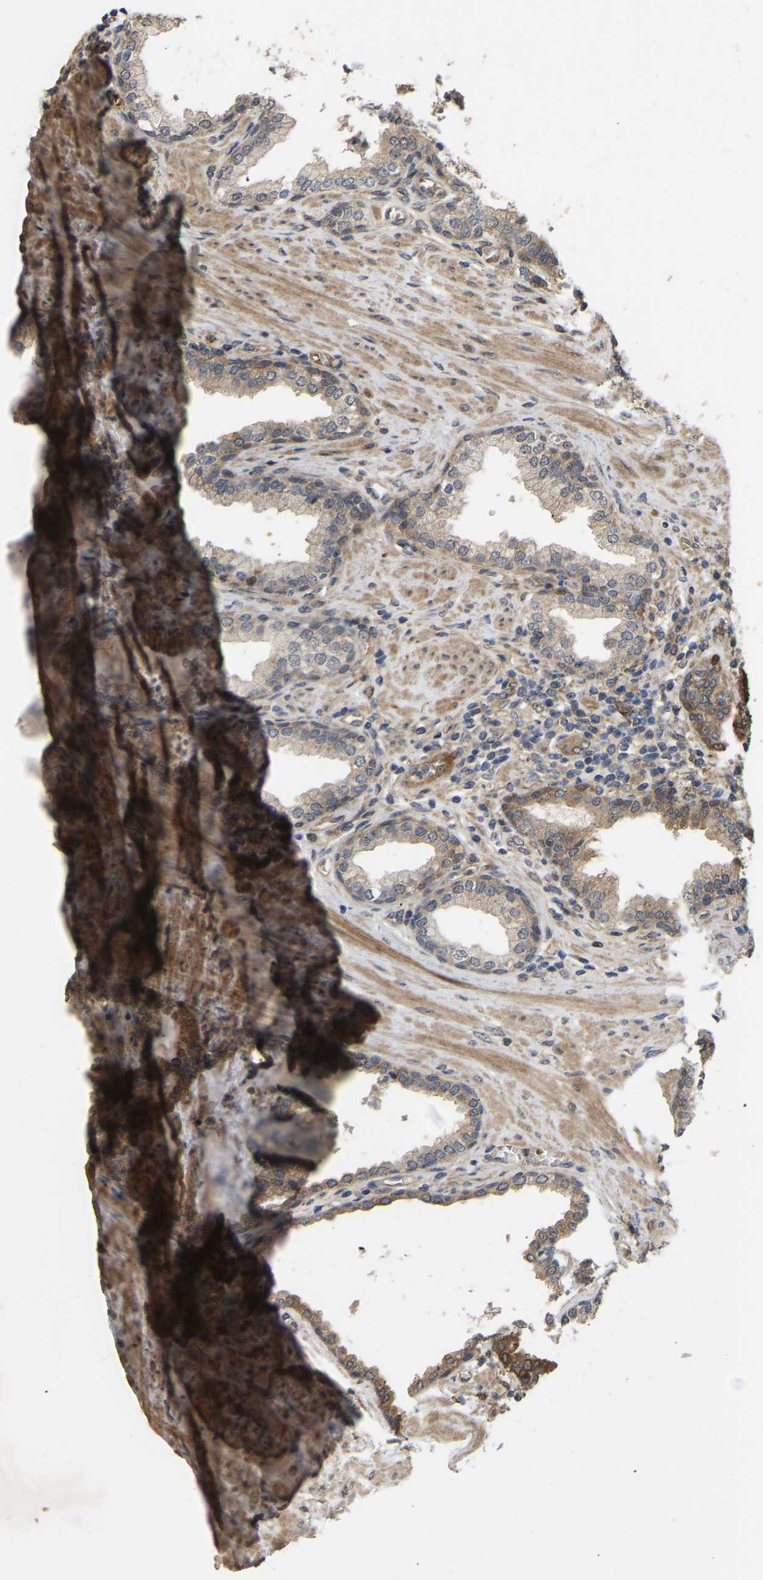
{"staining": {"intensity": "weak", "quantity": "25%-75%", "location": "cytoplasmic/membranous"}, "tissue": "prostate", "cell_type": "Glandular cells", "image_type": "normal", "snomed": [{"axis": "morphology", "description": "Normal tissue, NOS"}, {"axis": "topography", "description": "Prostate"}], "caption": "Approximately 25%-75% of glandular cells in benign prostate exhibit weak cytoplasmic/membranous protein staining as visualized by brown immunohistochemical staining.", "gene": "LIMK2", "patient": {"sex": "male", "age": 51}}